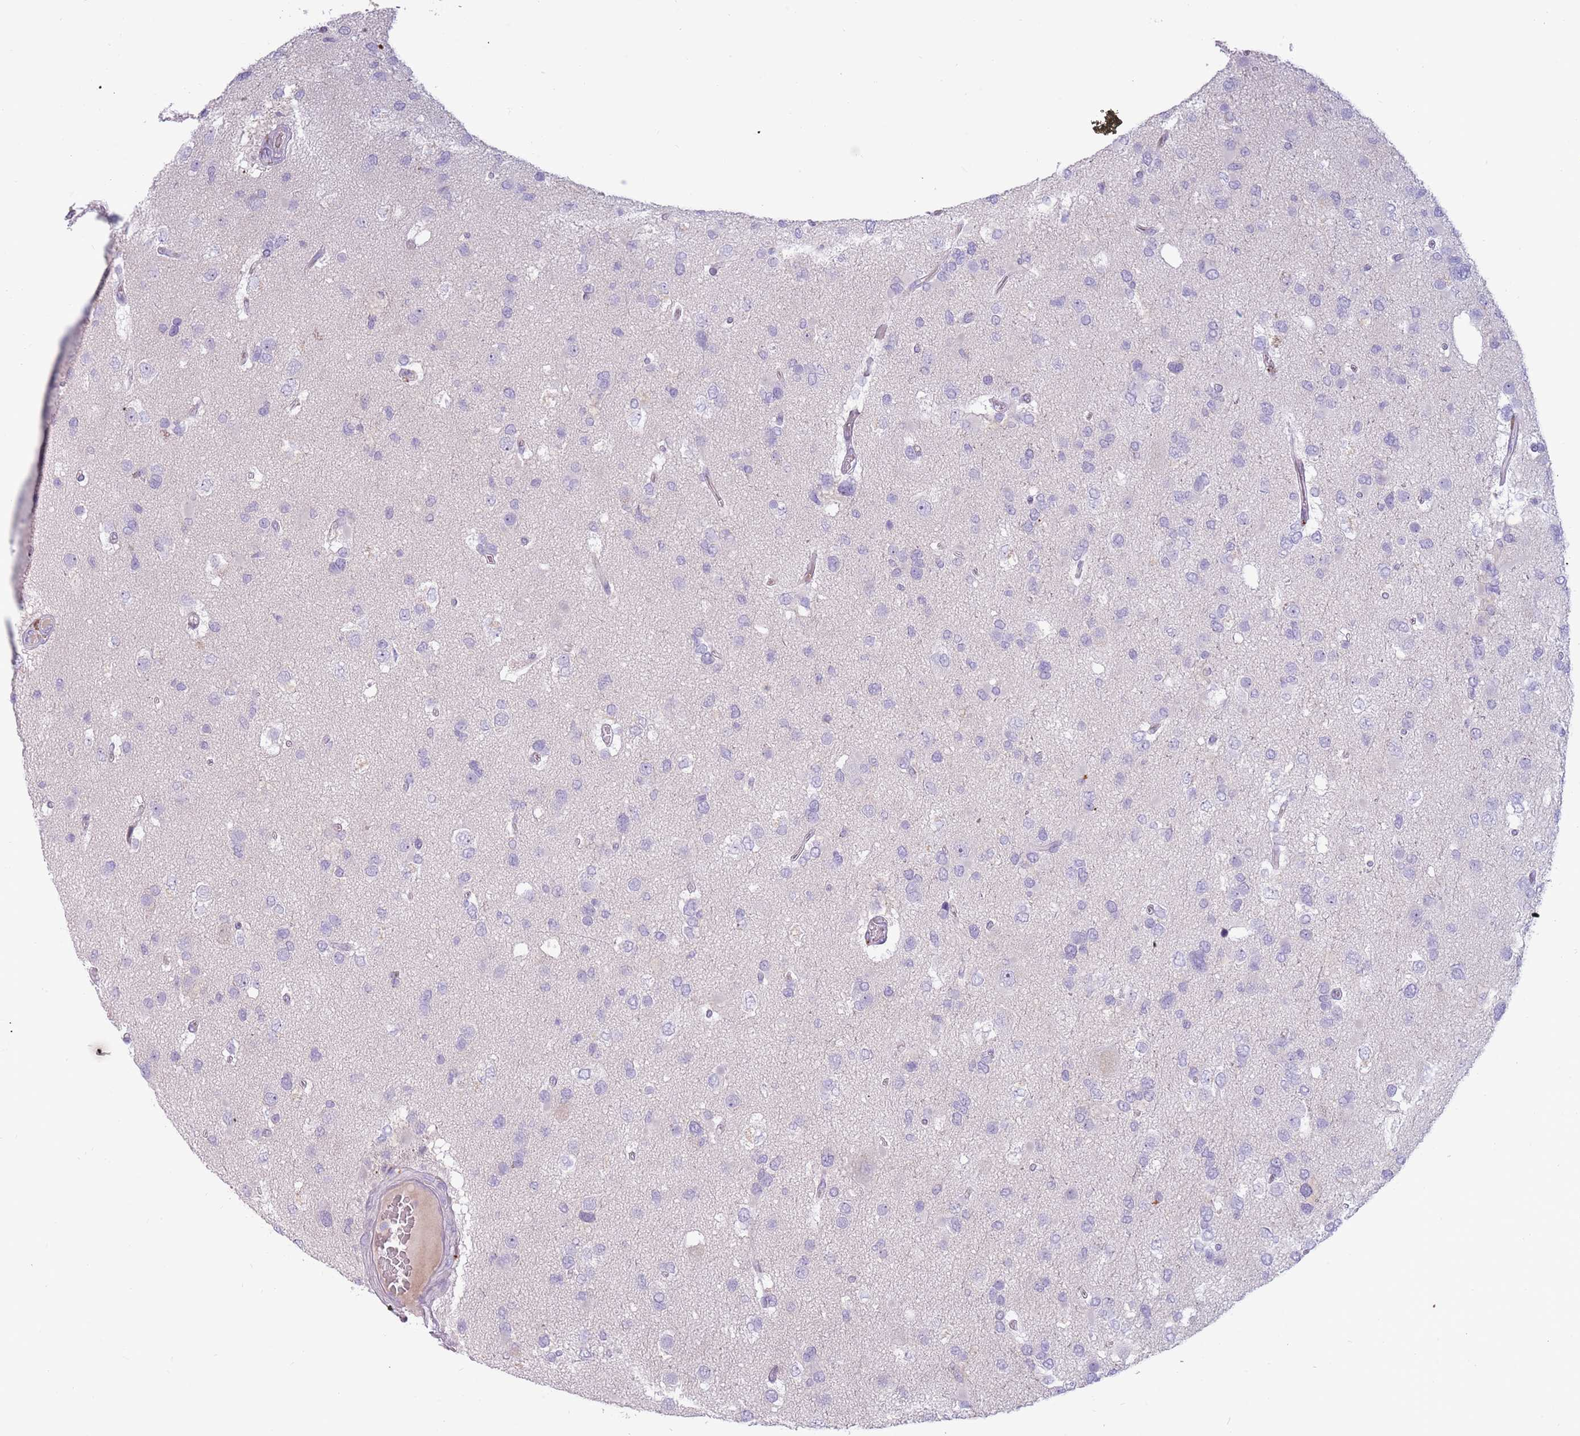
{"staining": {"intensity": "negative", "quantity": "none", "location": "none"}, "tissue": "glioma", "cell_type": "Tumor cells", "image_type": "cancer", "snomed": [{"axis": "morphology", "description": "Glioma, malignant, High grade"}, {"axis": "topography", "description": "Brain"}], "caption": "Protein analysis of glioma displays no significant staining in tumor cells.", "gene": "NWD2", "patient": {"sex": "male", "age": 53}}